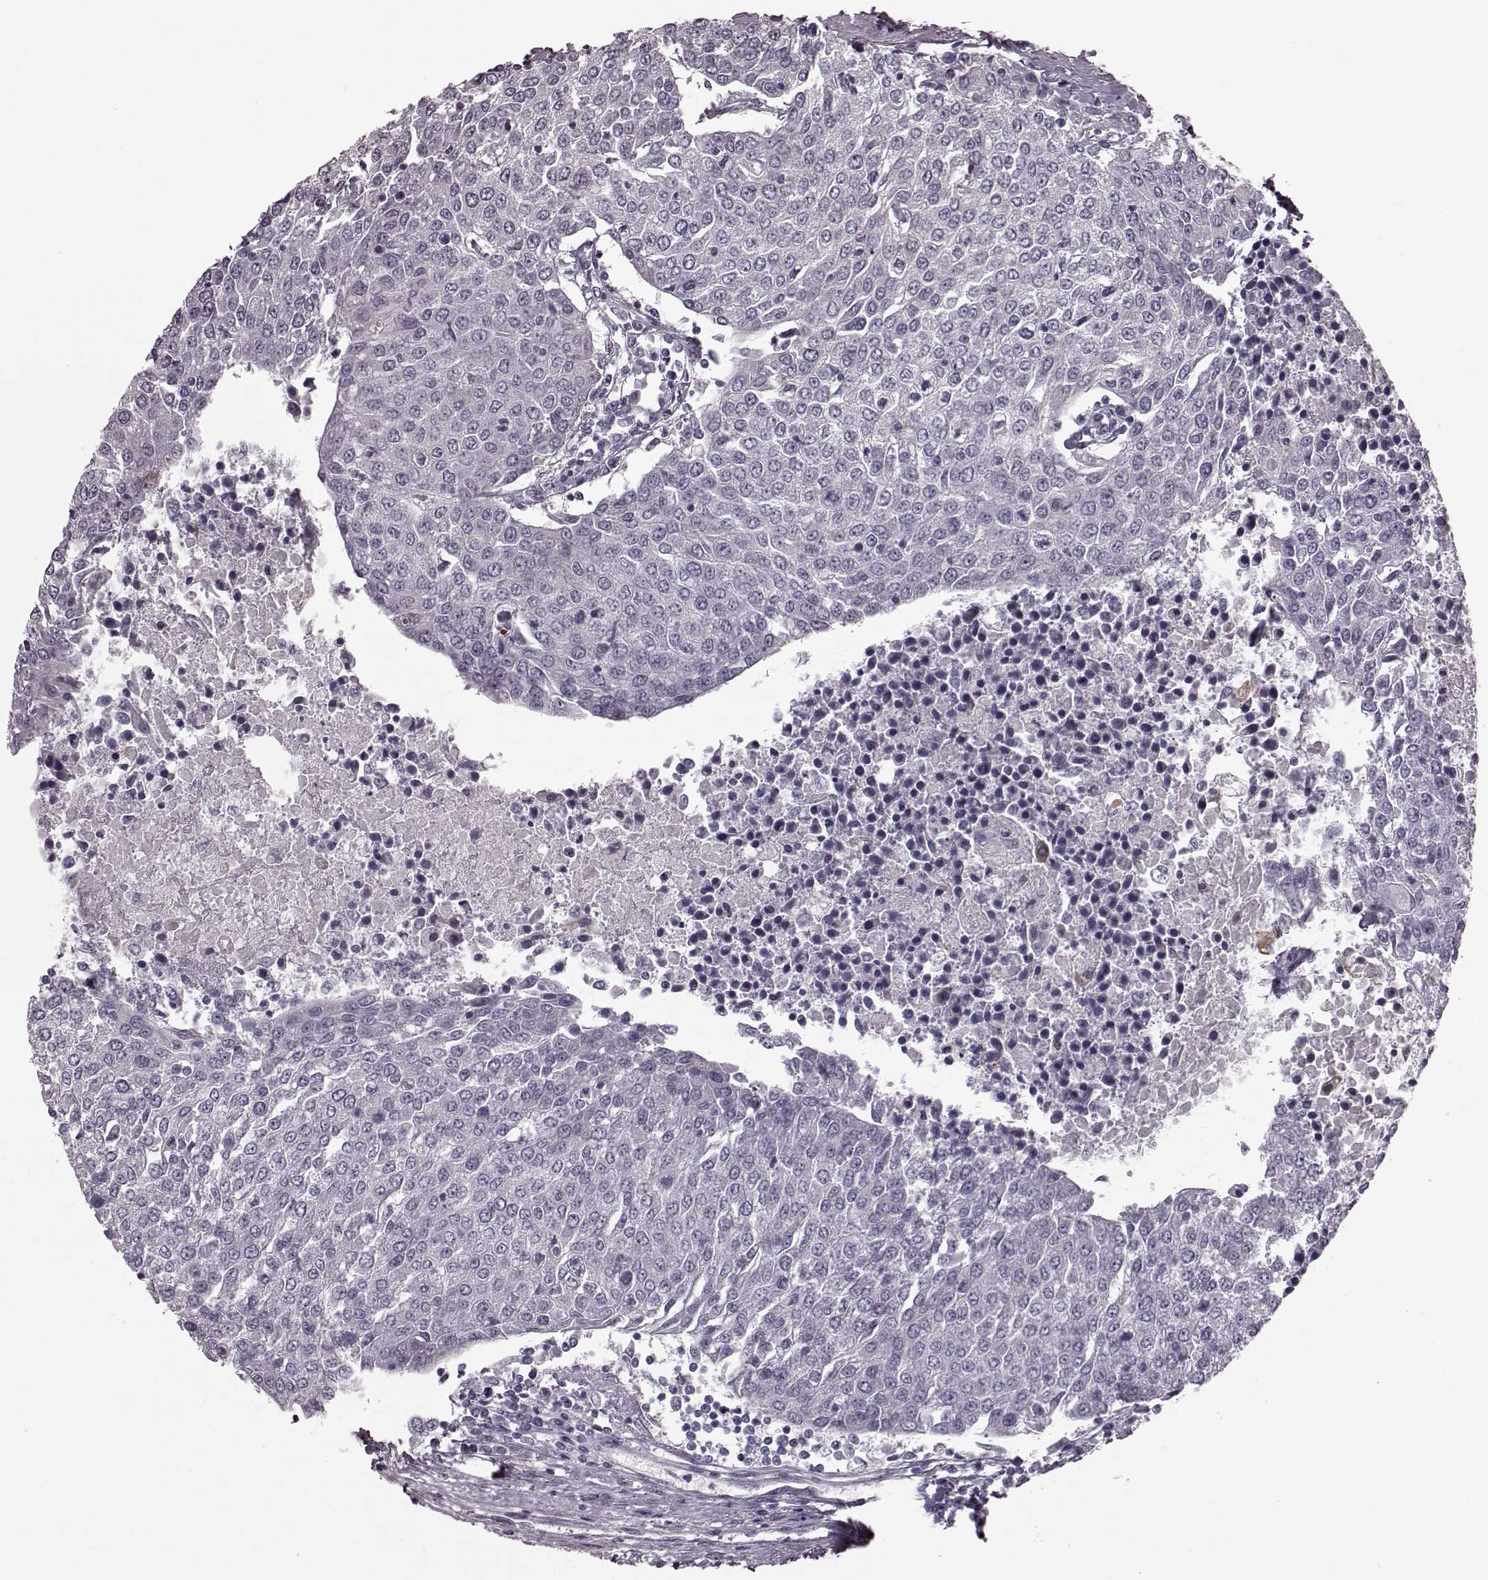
{"staining": {"intensity": "negative", "quantity": "none", "location": "none"}, "tissue": "urothelial cancer", "cell_type": "Tumor cells", "image_type": "cancer", "snomed": [{"axis": "morphology", "description": "Urothelial carcinoma, High grade"}, {"axis": "topography", "description": "Urinary bladder"}], "caption": "High-grade urothelial carcinoma was stained to show a protein in brown. There is no significant expression in tumor cells.", "gene": "TRPM1", "patient": {"sex": "female", "age": 85}}